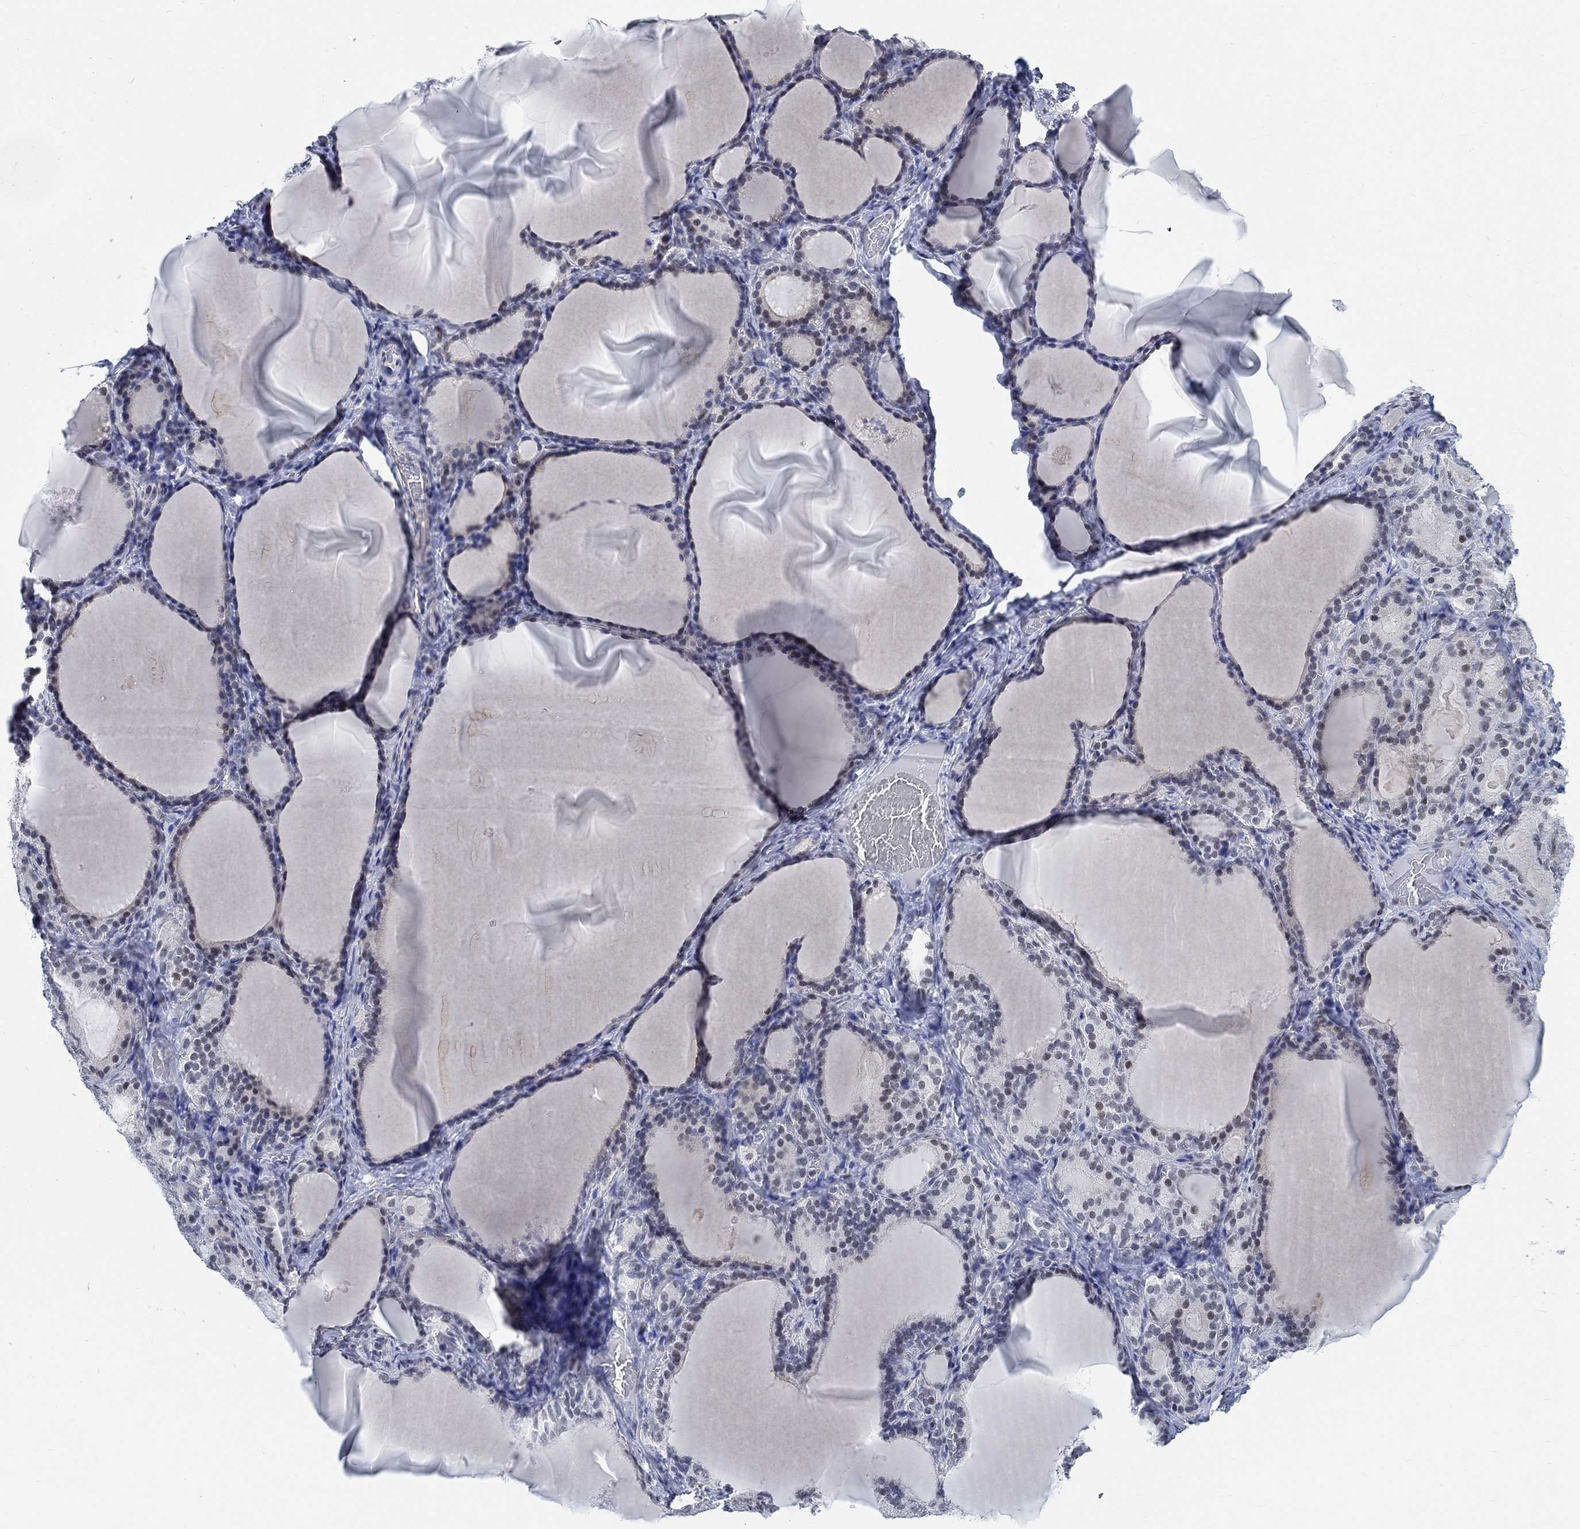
{"staining": {"intensity": "negative", "quantity": "none", "location": "none"}, "tissue": "thyroid gland", "cell_type": "Glandular cells", "image_type": "normal", "snomed": [{"axis": "morphology", "description": "Normal tissue, NOS"}, {"axis": "morphology", "description": "Hyperplasia, NOS"}, {"axis": "topography", "description": "Thyroid gland"}], "caption": "A high-resolution photomicrograph shows immunohistochemistry (IHC) staining of unremarkable thyroid gland, which displays no significant positivity in glandular cells. Brightfield microscopy of immunohistochemistry (IHC) stained with DAB (3,3'-diaminobenzidine) (brown) and hematoxylin (blue), captured at high magnification.", "gene": "KCNH8", "patient": {"sex": "female", "age": 27}}